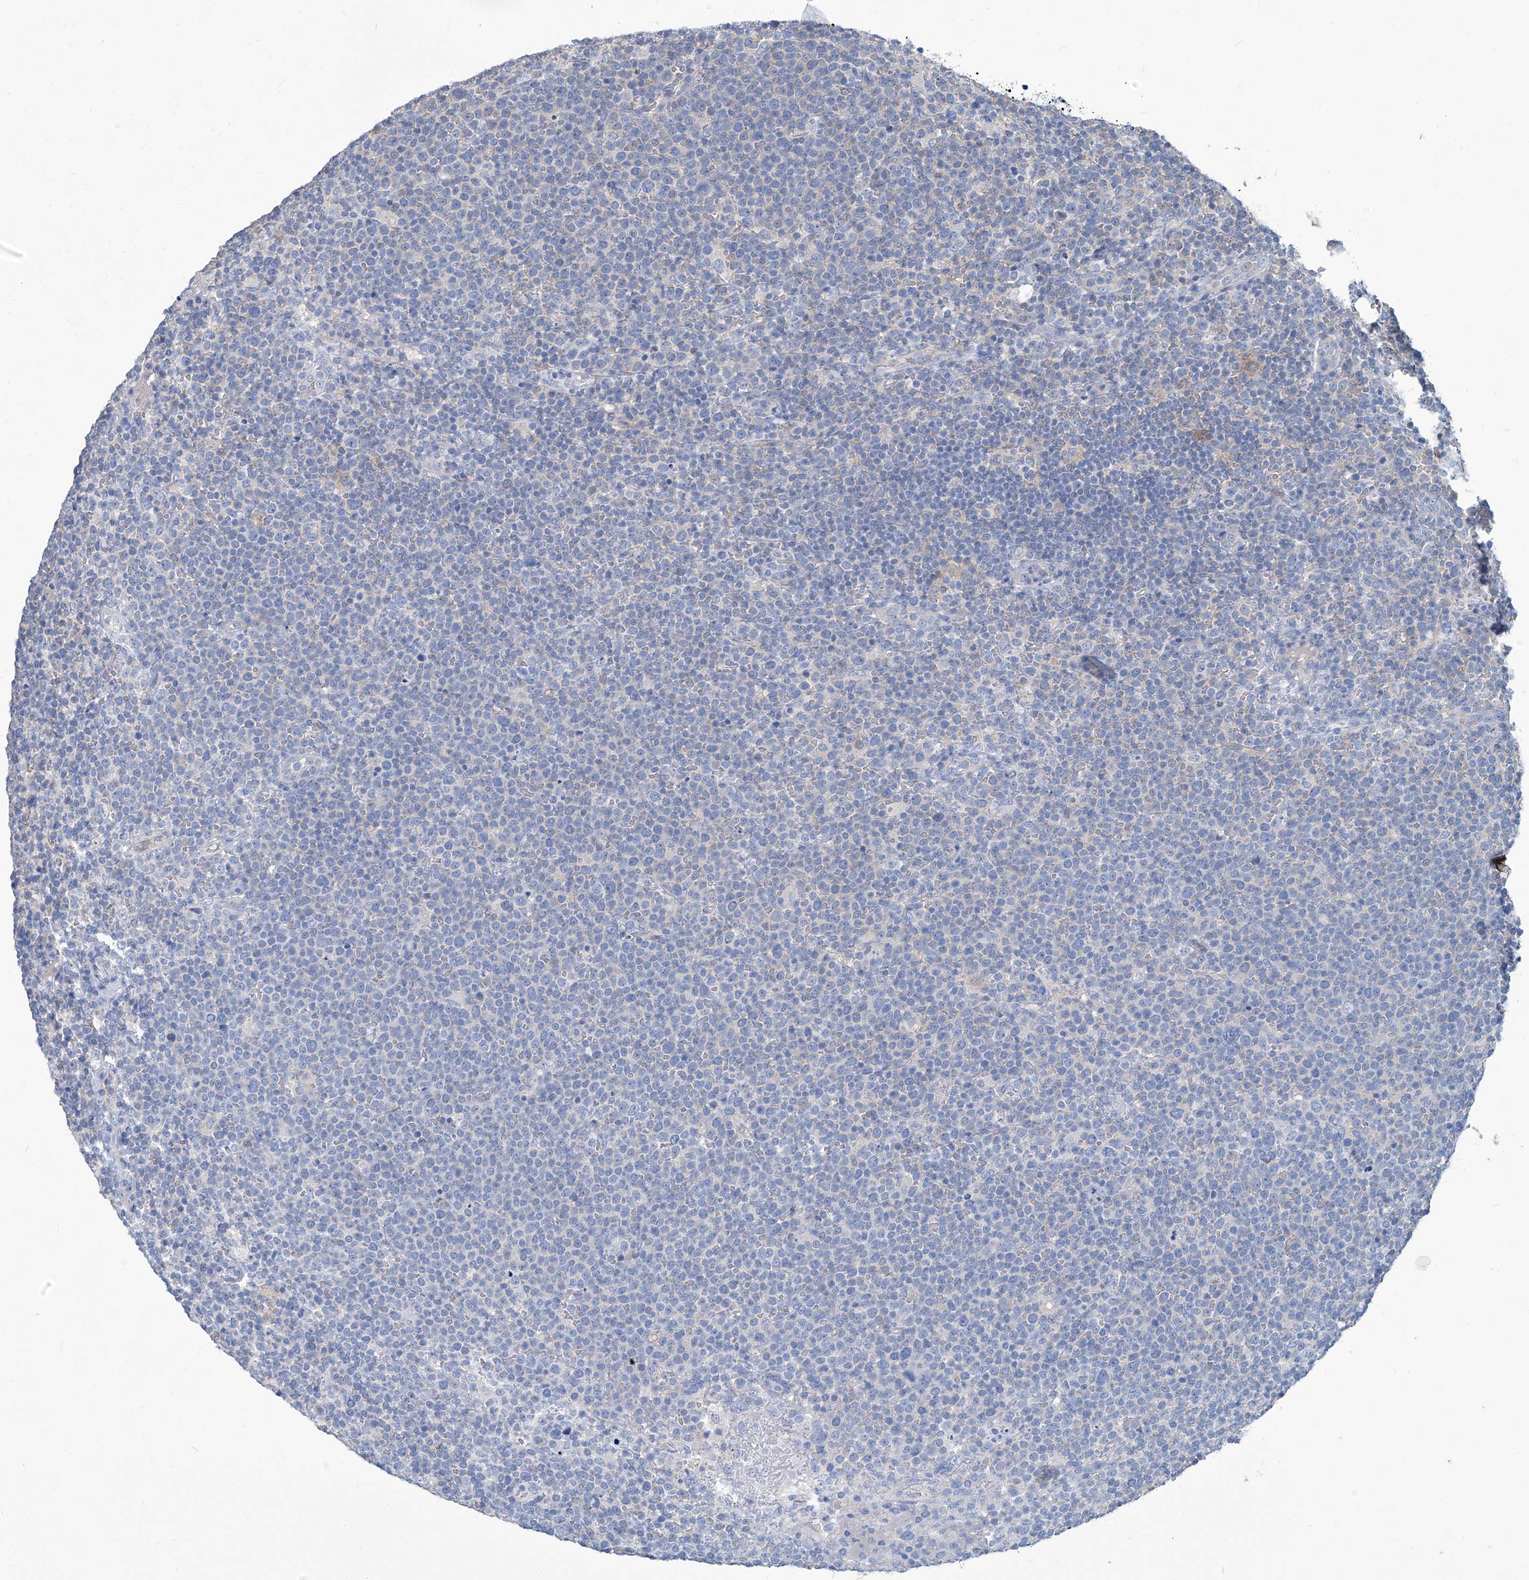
{"staining": {"intensity": "negative", "quantity": "none", "location": "none"}, "tissue": "lymphoma", "cell_type": "Tumor cells", "image_type": "cancer", "snomed": [{"axis": "morphology", "description": "Malignant lymphoma, non-Hodgkin's type, High grade"}, {"axis": "topography", "description": "Lymph node"}], "caption": "DAB (3,3'-diaminobenzidine) immunohistochemical staining of lymphoma exhibits no significant positivity in tumor cells. (Stains: DAB (3,3'-diaminobenzidine) immunohistochemistry with hematoxylin counter stain, Microscopy: brightfield microscopy at high magnification).", "gene": "PFKL", "patient": {"sex": "male", "age": 61}}